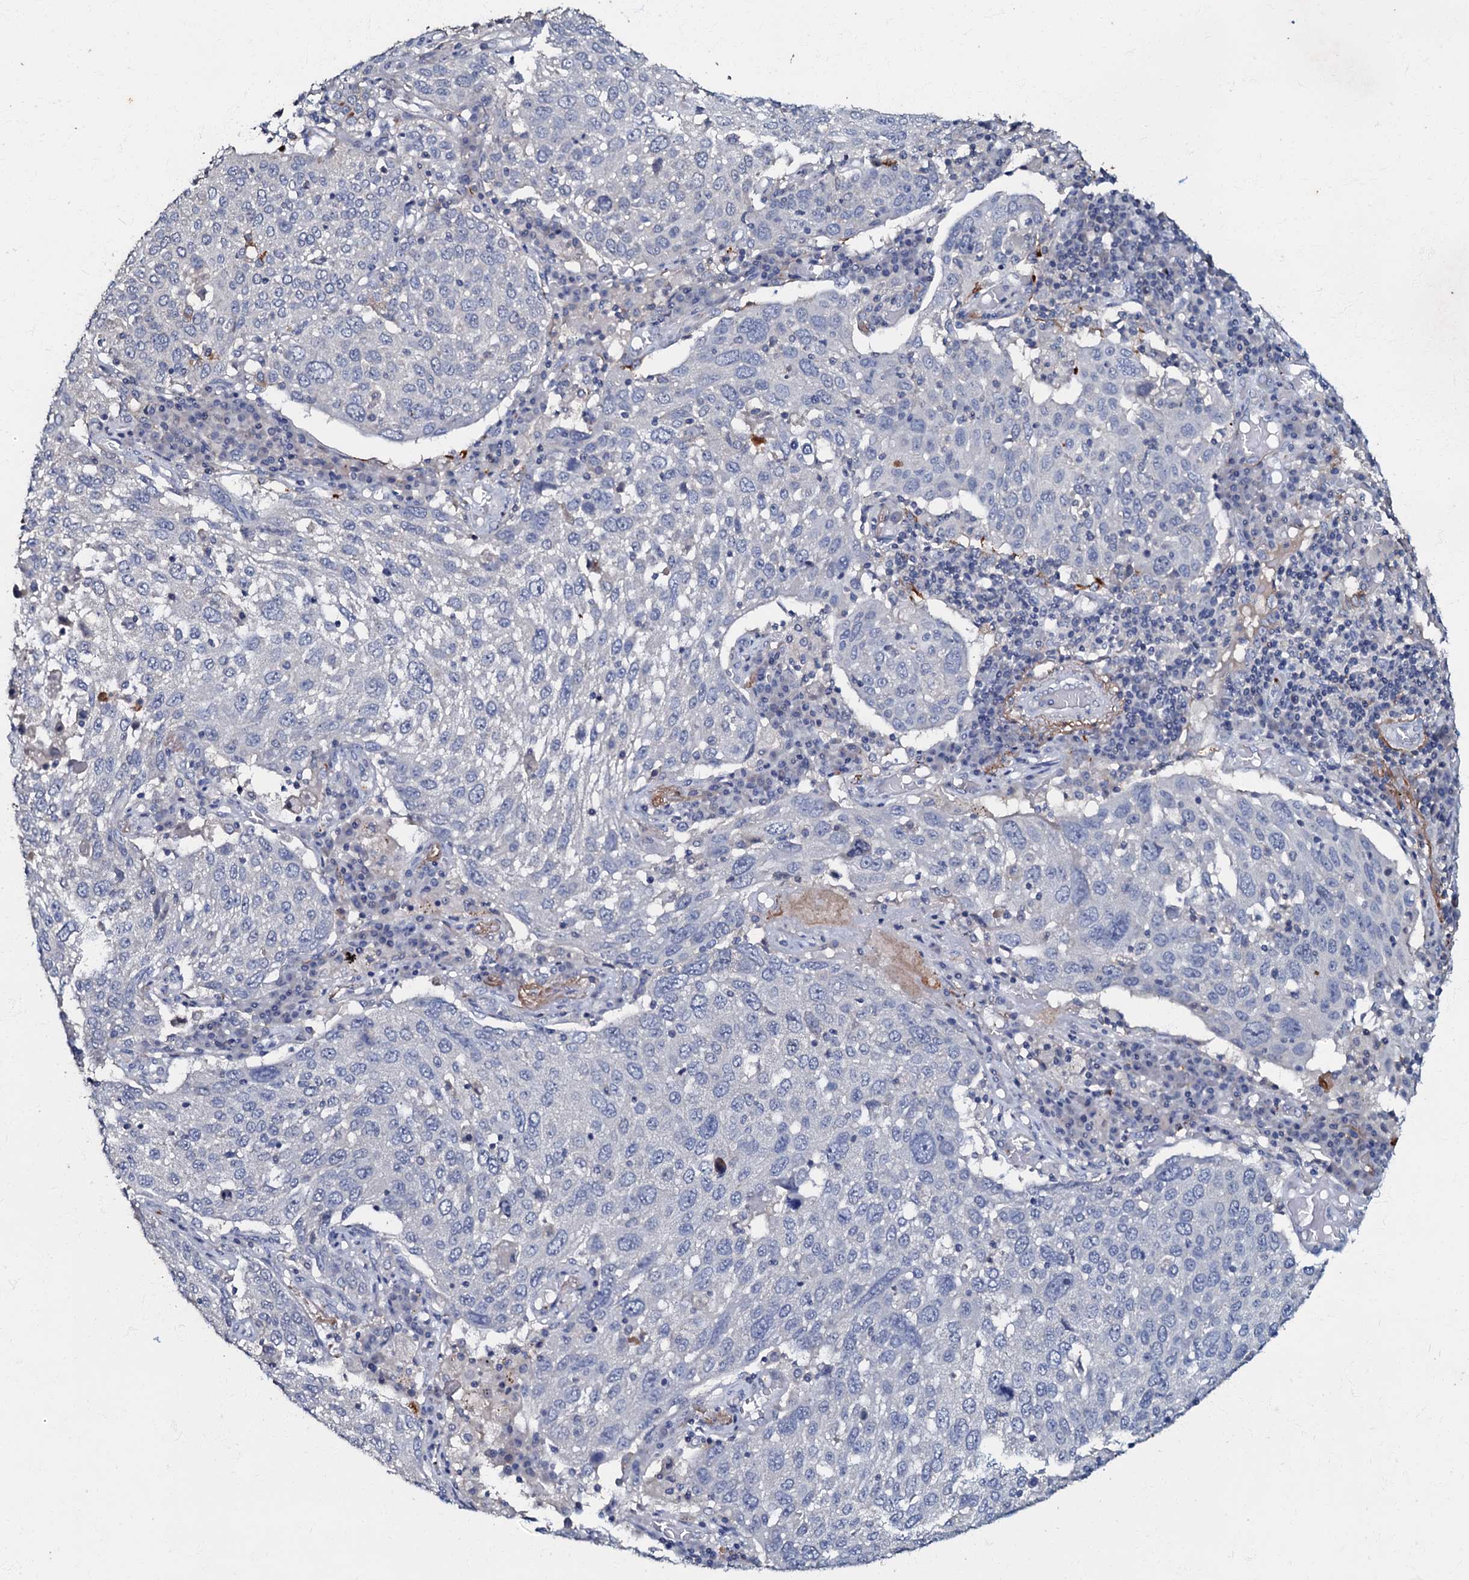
{"staining": {"intensity": "negative", "quantity": "none", "location": "none"}, "tissue": "lung cancer", "cell_type": "Tumor cells", "image_type": "cancer", "snomed": [{"axis": "morphology", "description": "Squamous cell carcinoma, NOS"}, {"axis": "topography", "description": "Lung"}], "caption": "Histopathology image shows no protein expression in tumor cells of squamous cell carcinoma (lung) tissue. (Immunohistochemistry, brightfield microscopy, high magnification).", "gene": "MANSC4", "patient": {"sex": "male", "age": 65}}